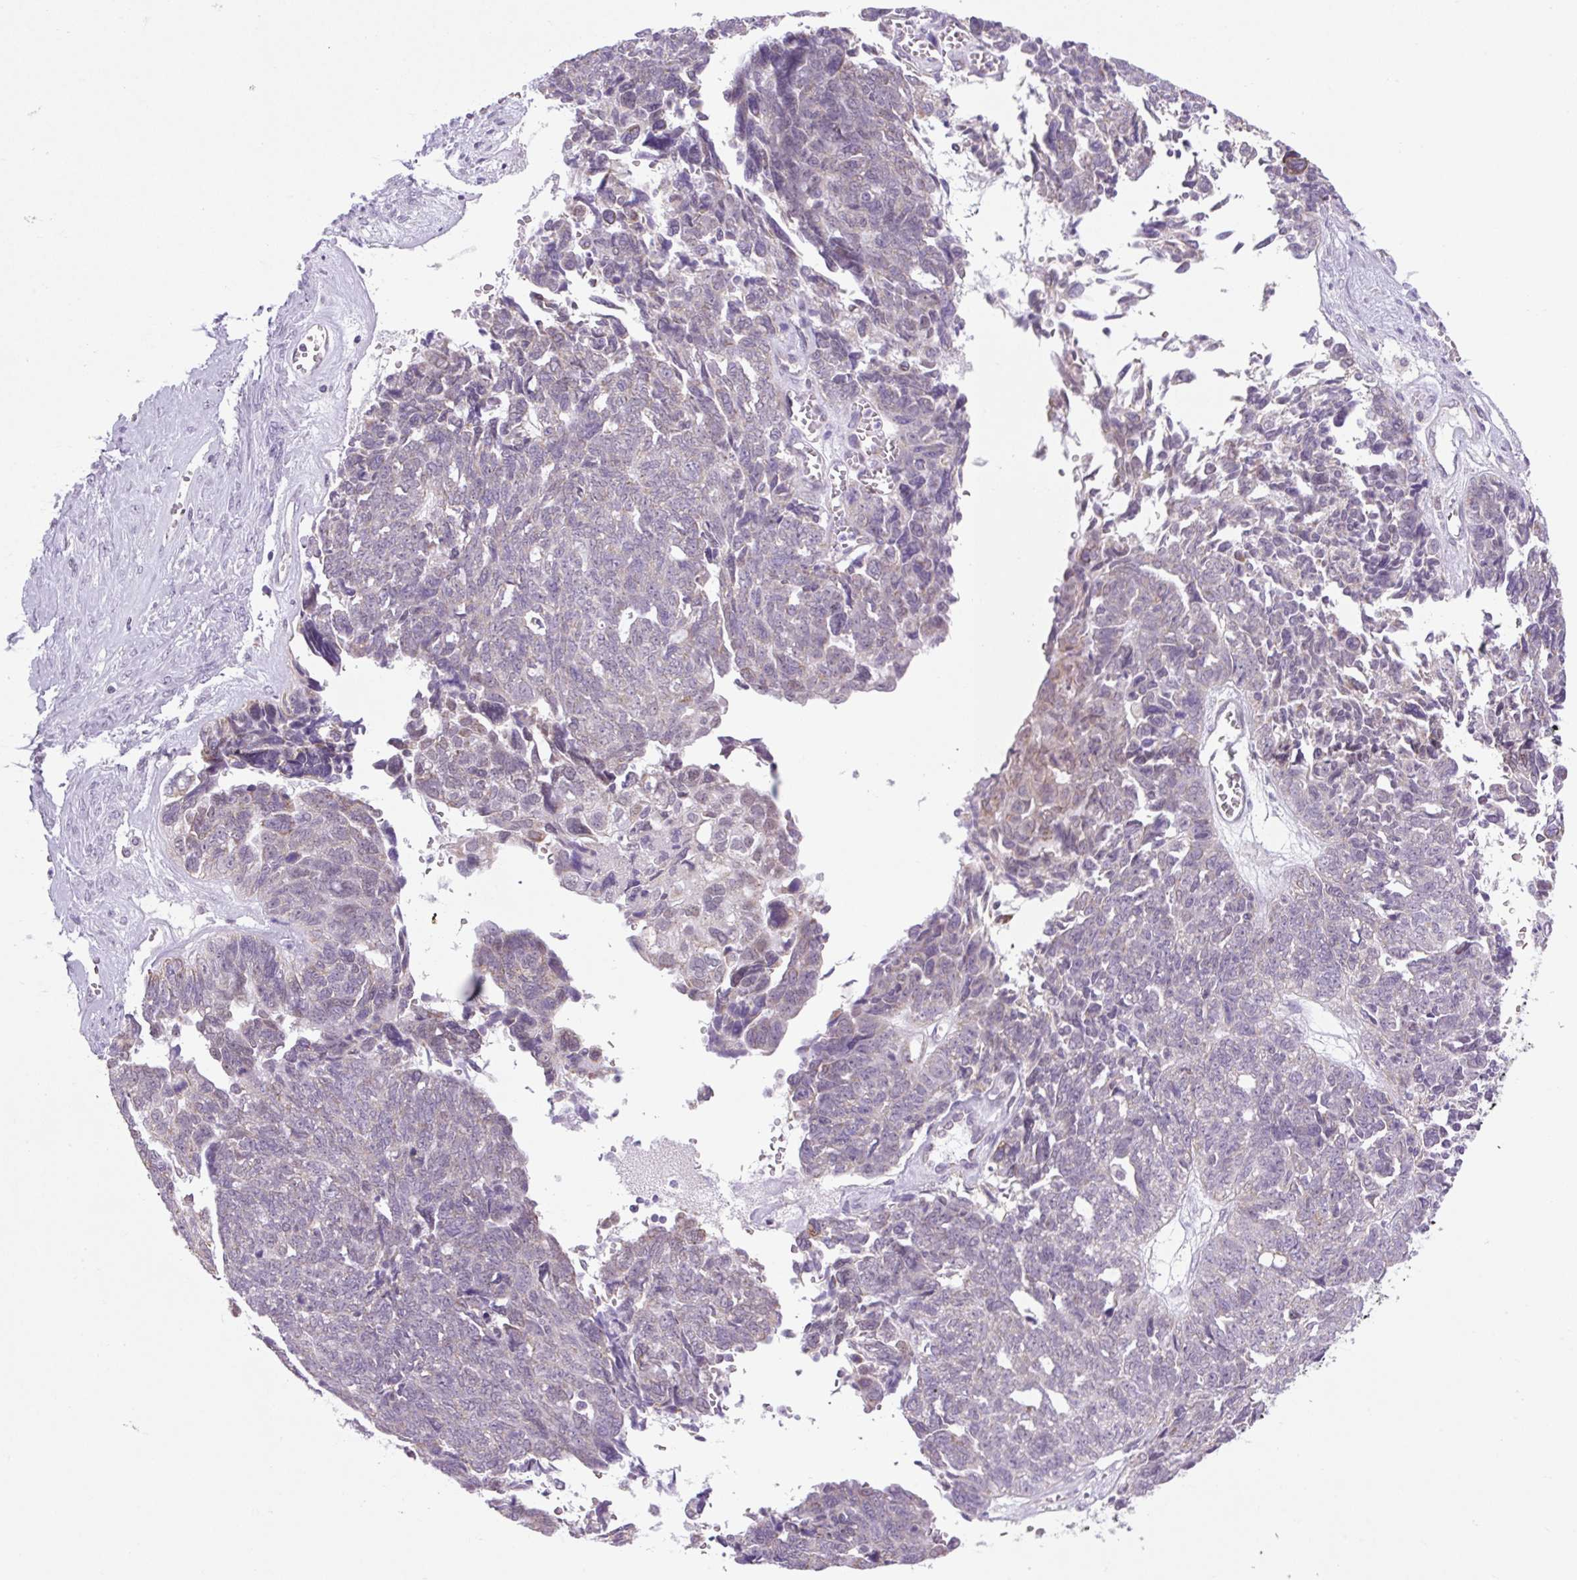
{"staining": {"intensity": "weak", "quantity": "<25%", "location": "cytoplasmic/membranous"}, "tissue": "ovarian cancer", "cell_type": "Tumor cells", "image_type": "cancer", "snomed": [{"axis": "morphology", "description": "Cystadenocarcinoma, serous, NOS"}, {"axis": "topography", "description": "Ovary"}], "caption": "Human ovarian cancer stained for a protein using immunohistochemistry (IHC) shows no positivity in tumor cells.", "gene": "SCO2", "patient": {"sex": "female", "age": 79}}